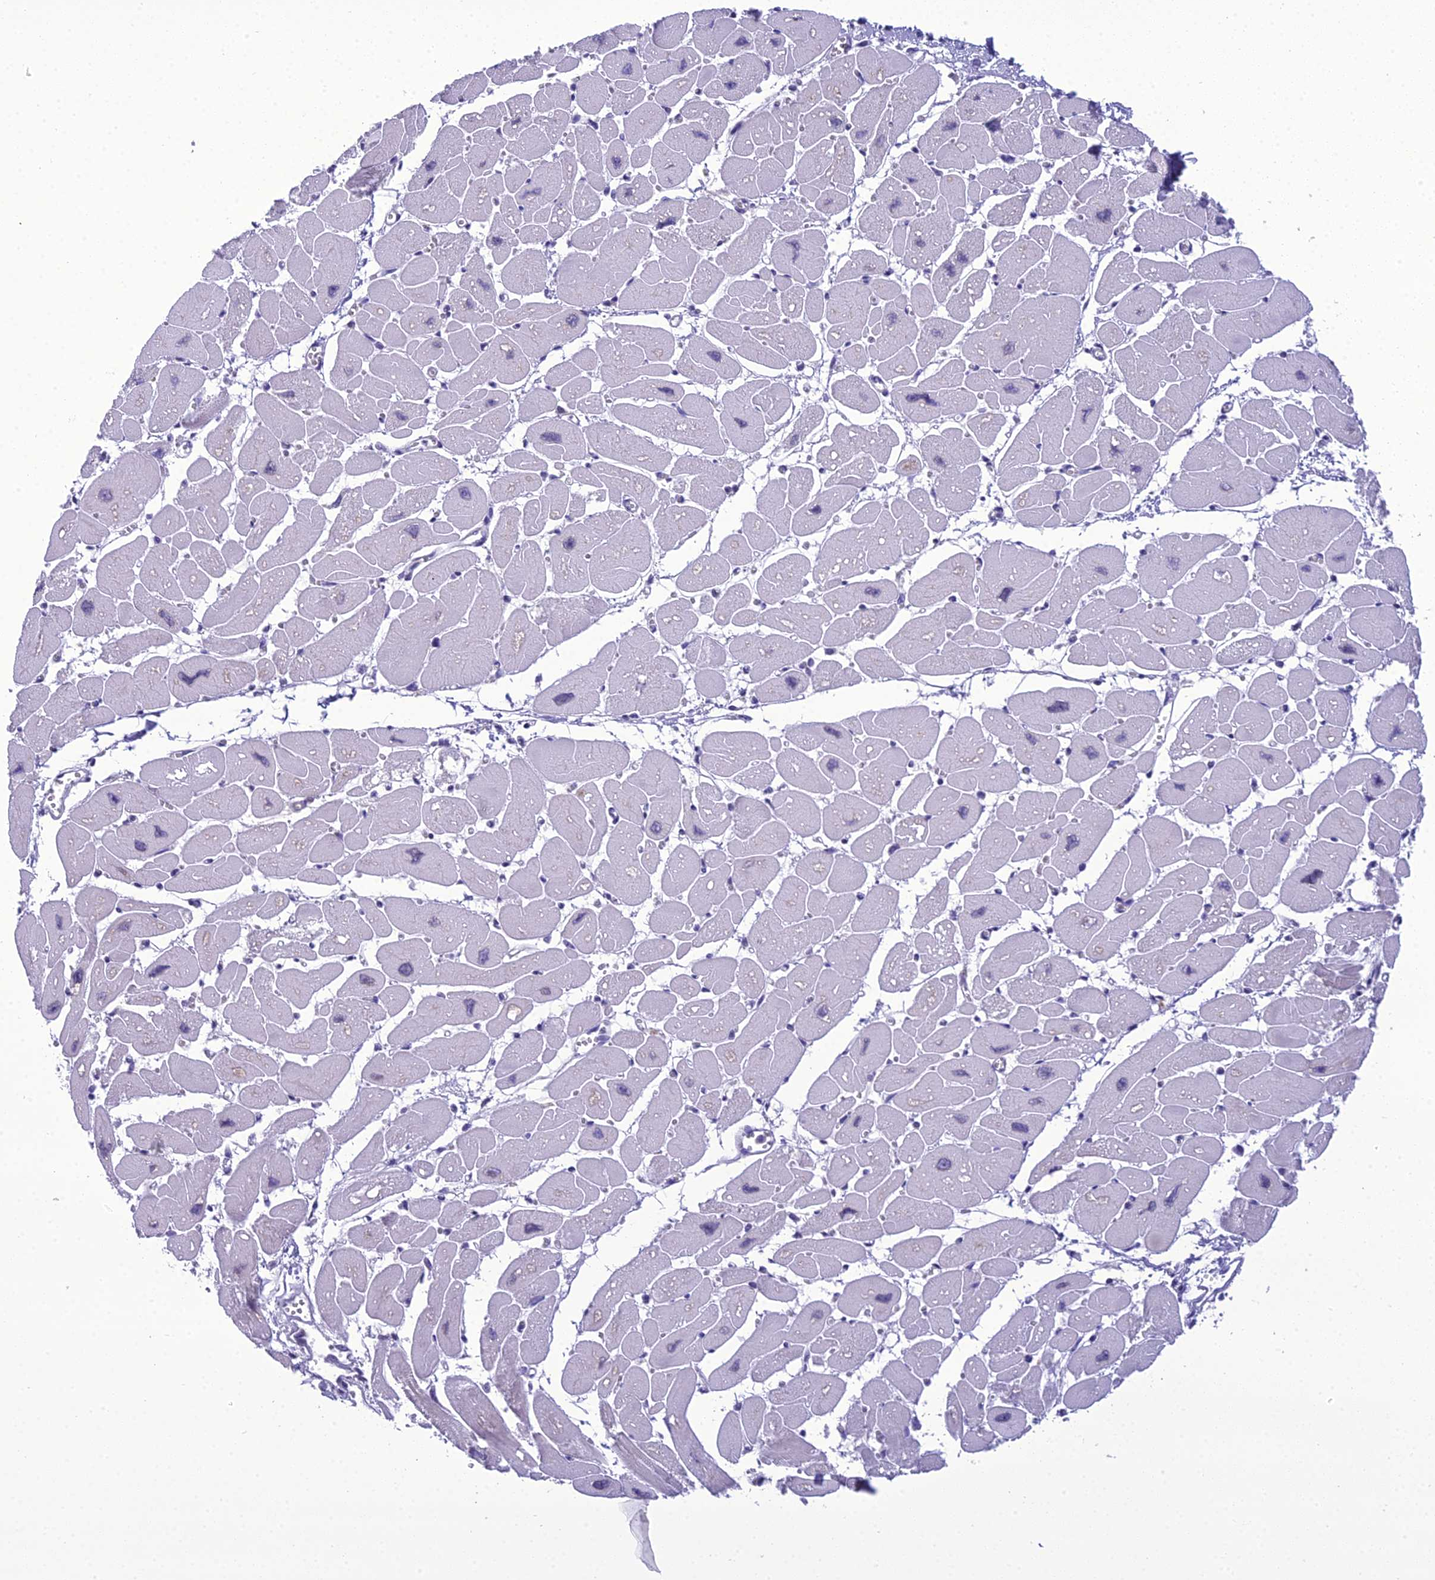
{"staining": {"intensity": "negative", "quantity": "none", "location": "none"}, "tissue": "heart muscle", "cell_type": "Cardiomyocytes", "image_type": "normal", "snomed": [{"axis": "morphology", "description": "Normal tissue, NOS"}, {"axis": "topography", "description": "Heart"}], "caption": "A high-resolution image shows IHC staining of benign heart muscle, which exhibits no significant expression in cardiomyocytes.", "gene": "B9D2", "patient": {"sex": "female", "age": 54}}